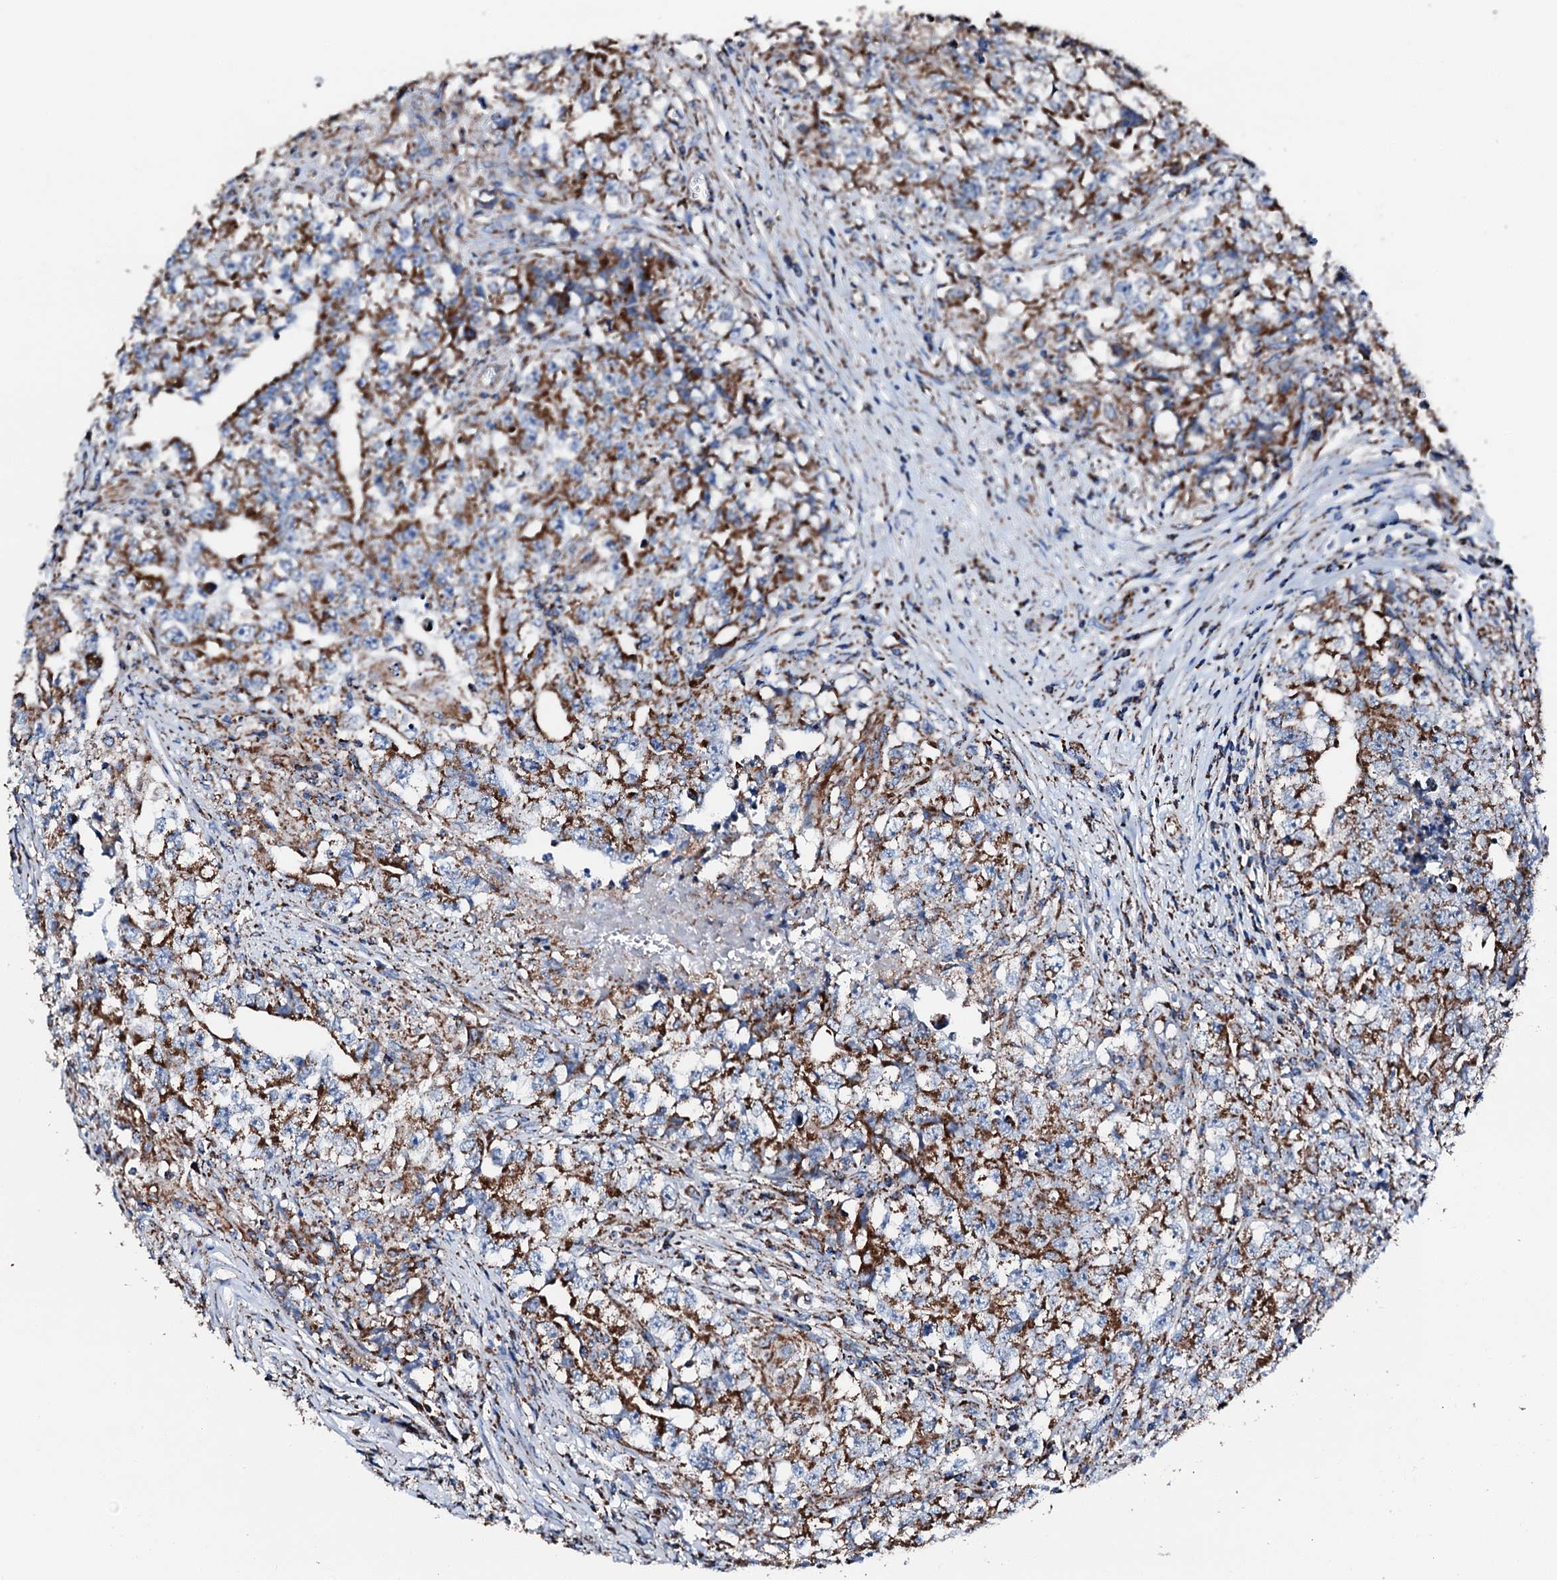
{"staining": {"intensity": "moderate", "quantity": ">75%", "location": "cytoplasmic/membranous"}, "tissue": "testis cancer", "cell_type": "Tumor cells", "image_type": "cancer", "snomed": [{"axis": "morphology", "description": "Seminoma, NOS"}, {"axis": "morphology", "description": "Carcinoma, Embryonal, NOS"}, {"axis": "topography", "description": "Testis"}], "caption": "Moderate cytoplasmic/membranous expression is present in about >75% of tumor cells in seminoma (testis).", "gene": "HADH", "patient": {"sex": "male", "age": 43}}